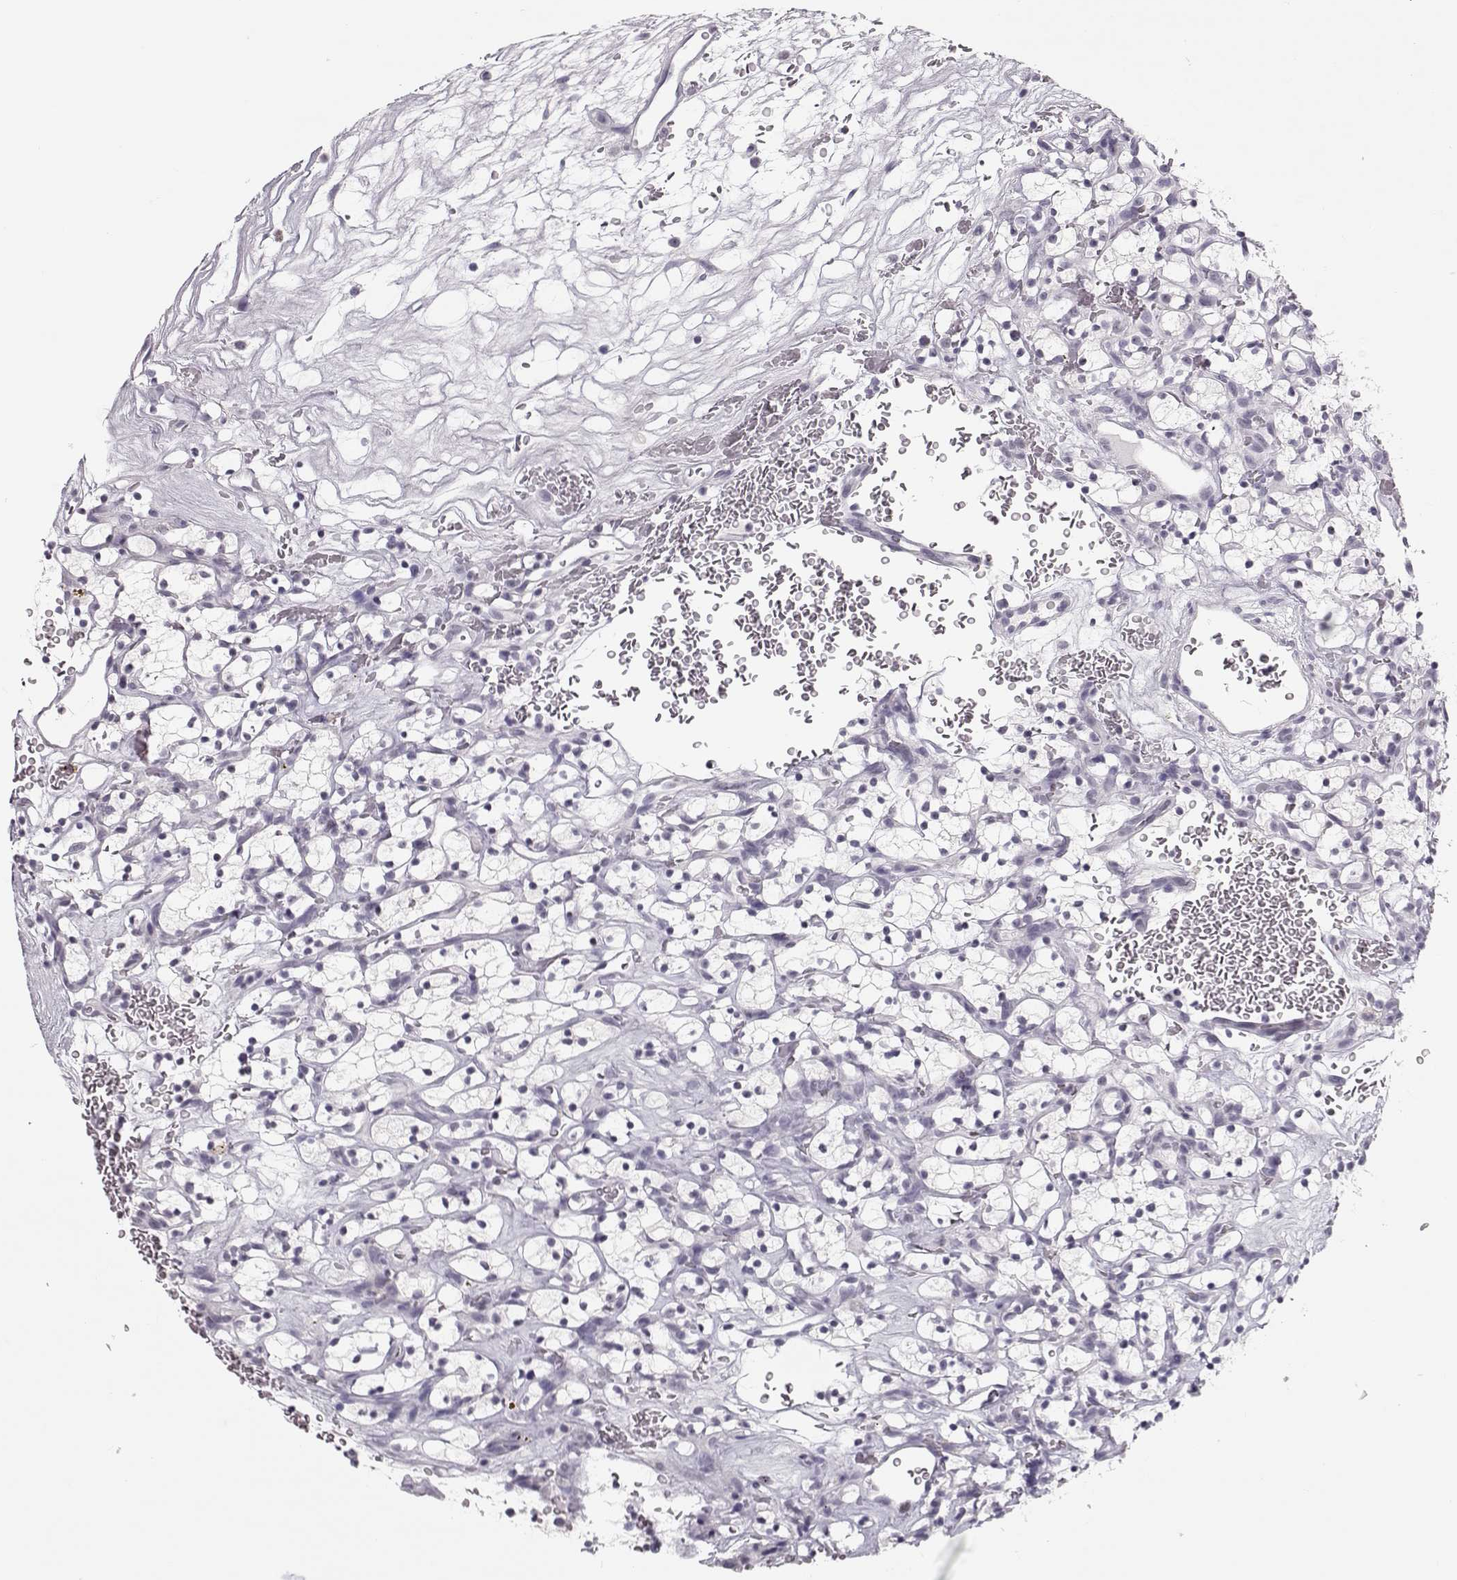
{"staining": {"intensity": "negative", "quantity": "none", "location": "none"}, "tissue": "renal cancer", "cell_type": "Tumor cells", "image_type": "cancer", "snomed": [{"axis": "morphology", "description": "Adenocarcinoma, NOS"}, {"axis": "topography", "description": "Kidney"}], "caption": "The image demonstrates no significant staining in tumor cells of renal adenocarcinoma.", "gene": "SGO1", "patient": {"sex": "female", "age": 64}}